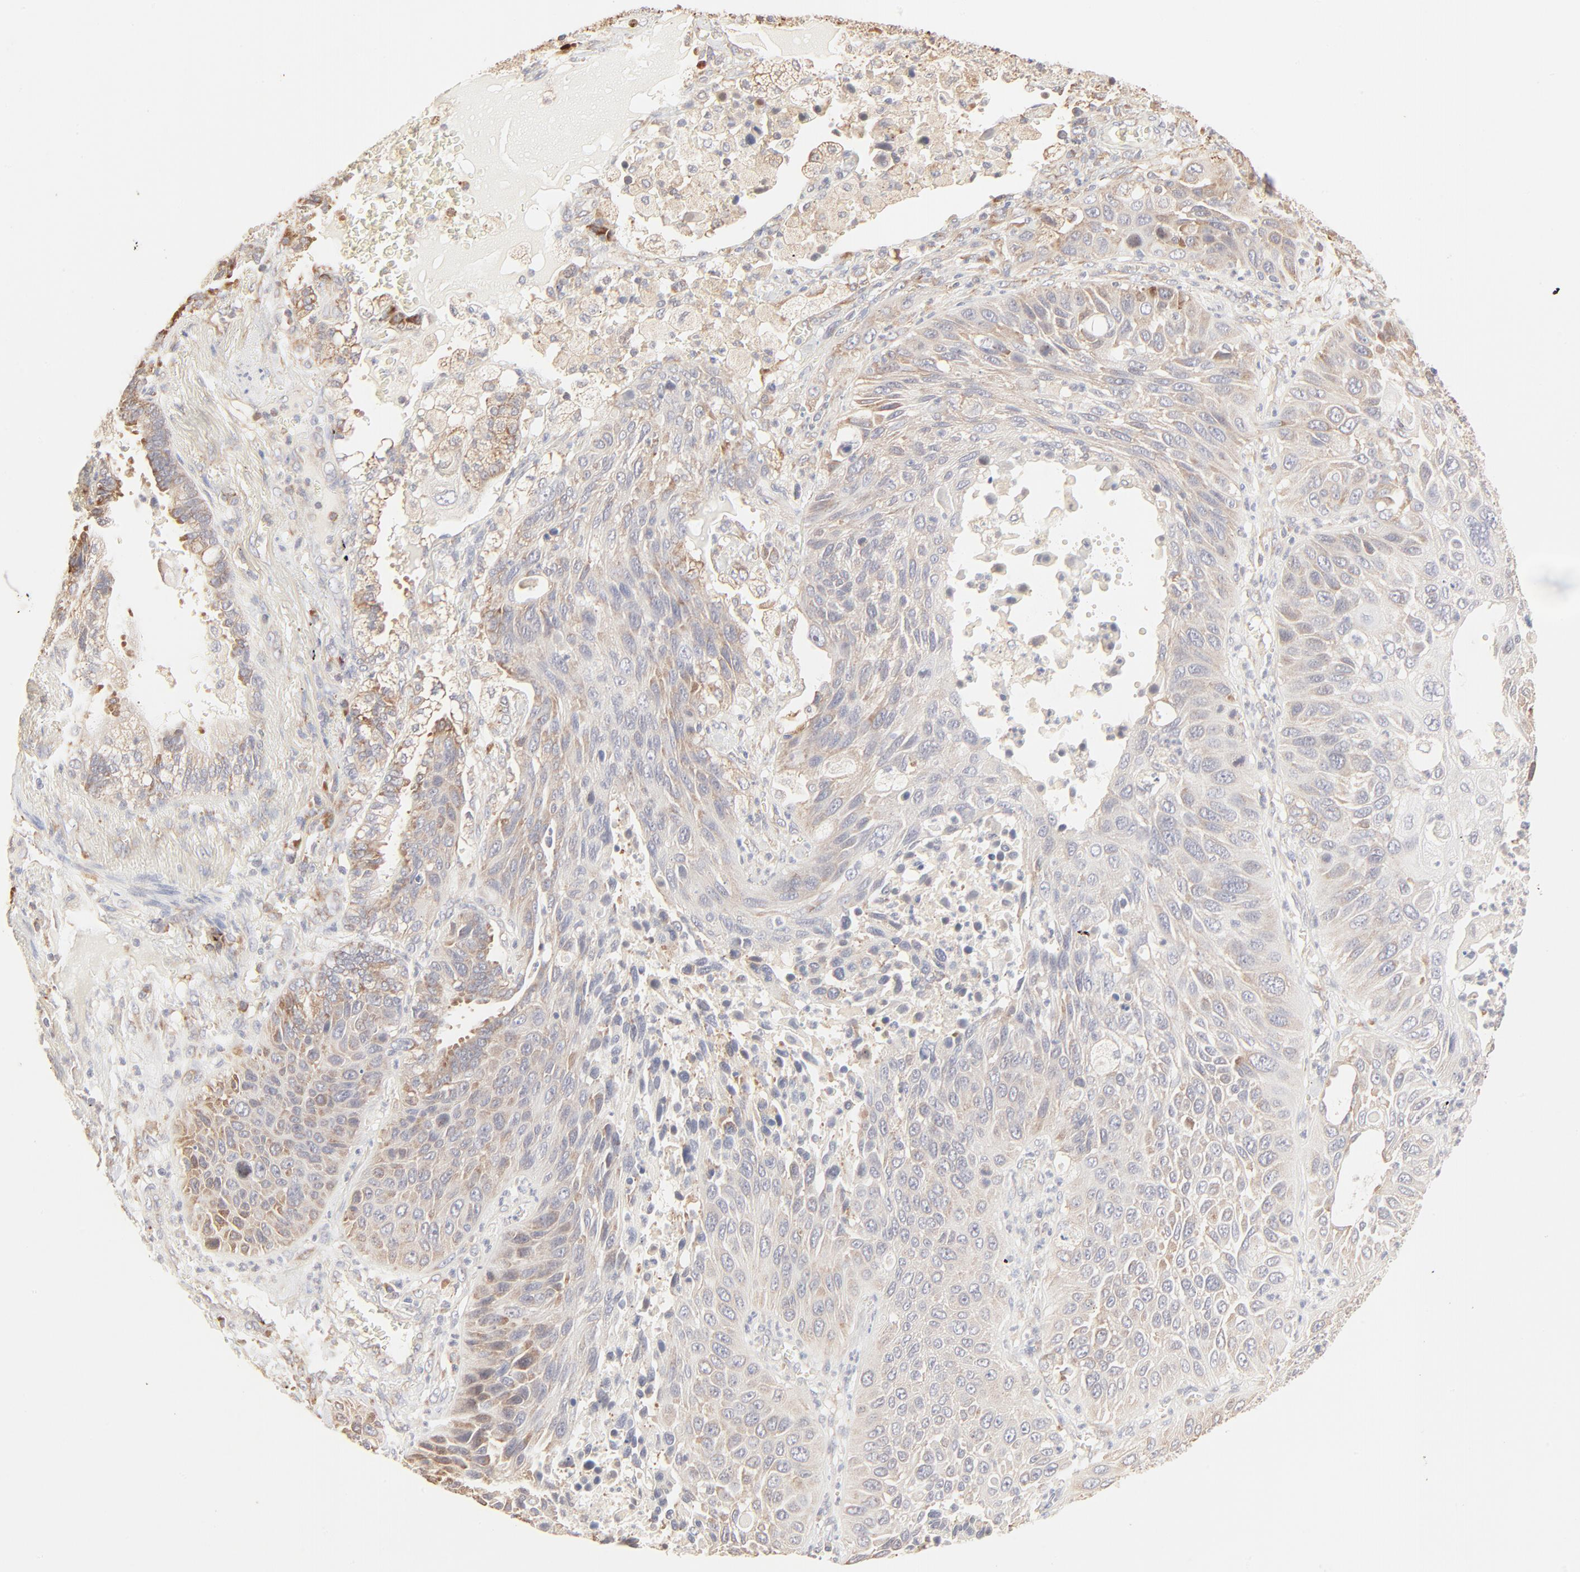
{"staining": {"intensity": "weak", "quantity": "25%-75%", "location": "cytoplasmic/membranous"}, "tissue": "lung cancer", "cell_type": "Tumor cells", "image_type": "cancer", "snomed": [{"axis": "morphology", "description": "Squamous cell carcinoma, NOS"}, {"axis": "topography", "description": "Lung"}], "caption": "Tumor cells display weak cytoplasmic/membranous expression in about 25%-75% of cells in lung cancer.", "gene": "RPS20", "patient": {"sex": "female", "age": 76}}